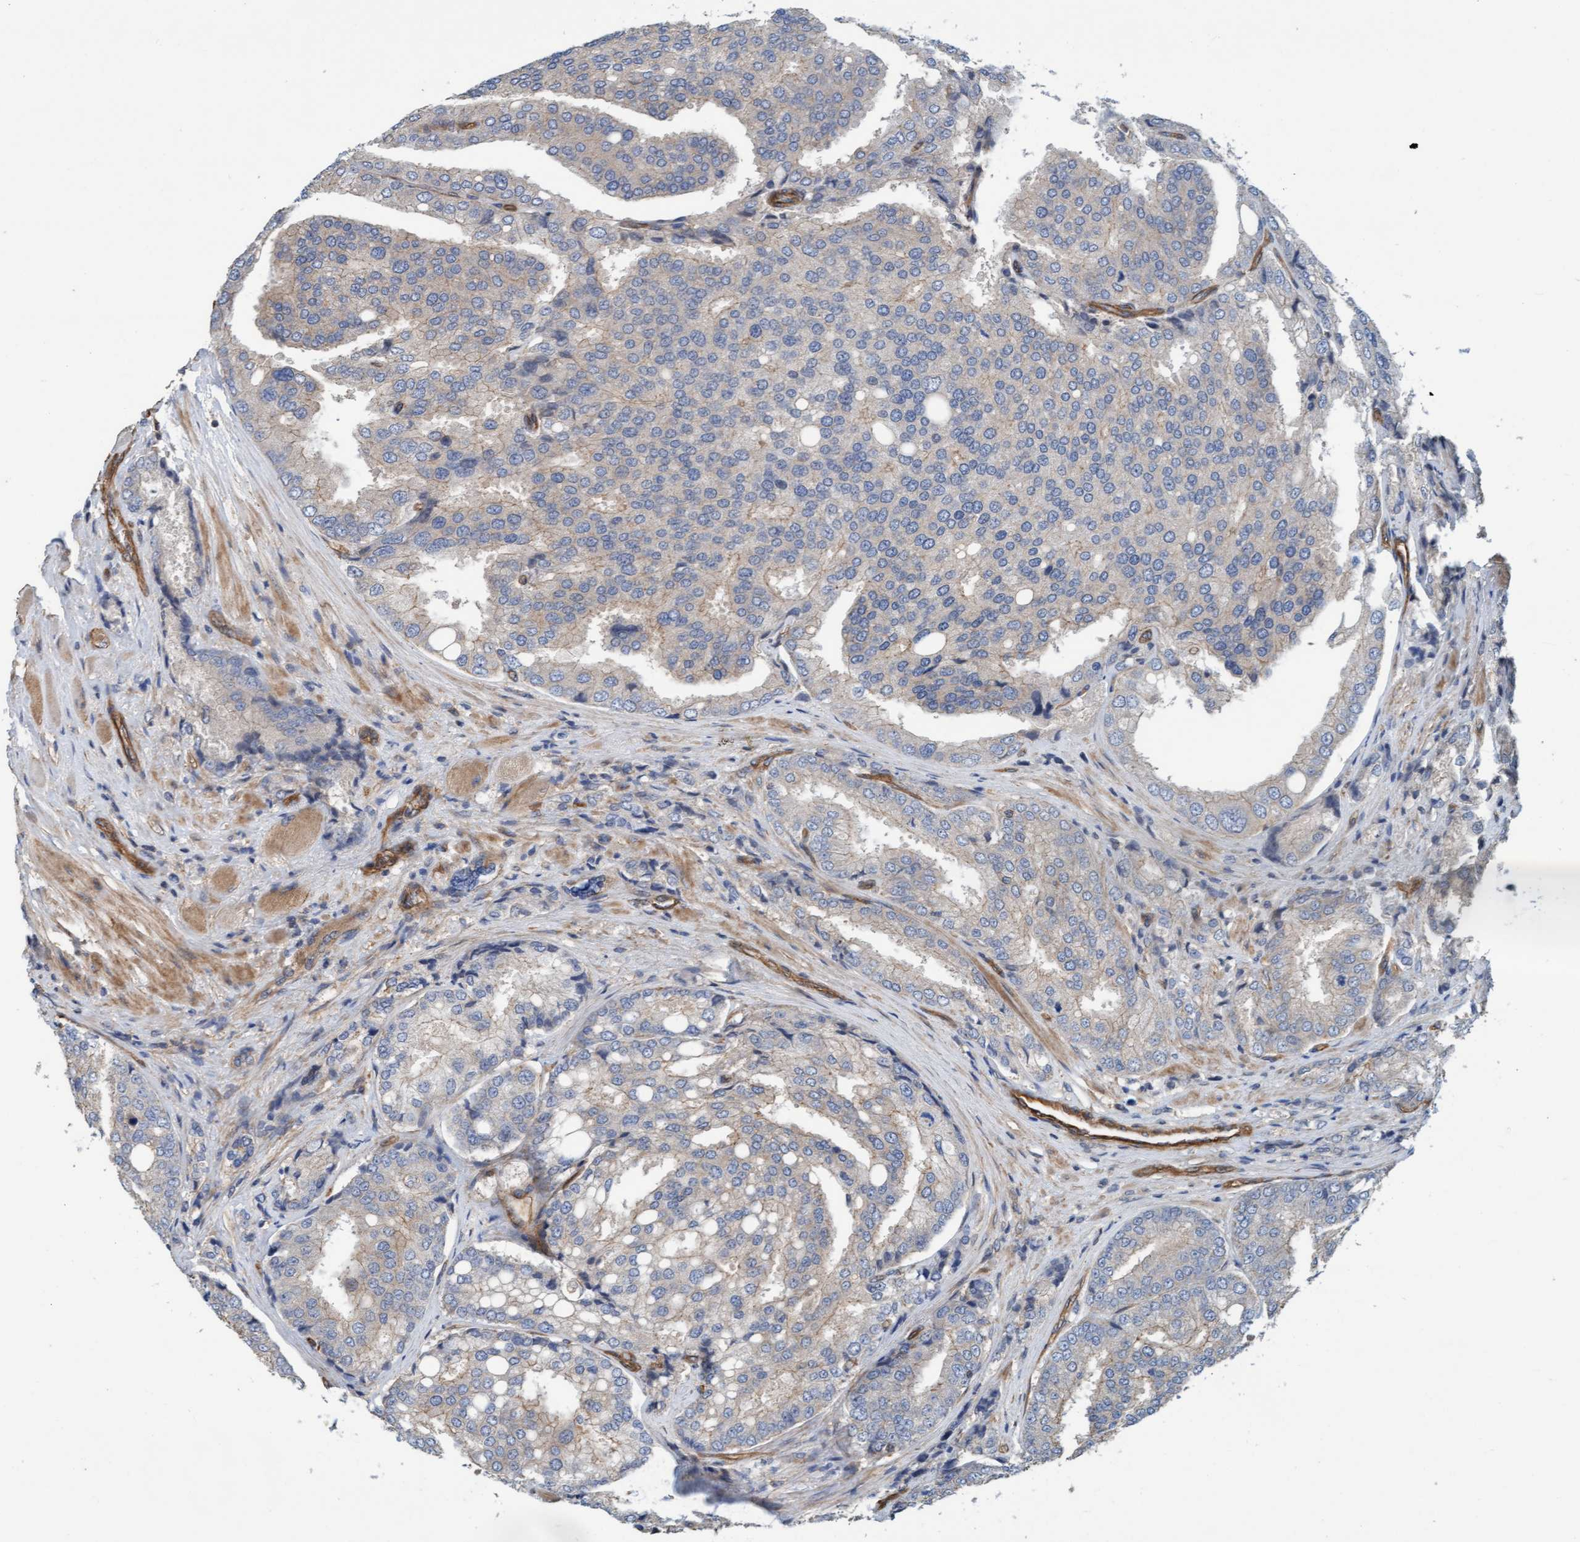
{"staining": {"intensity": "negative", "quantity": "none", "location": "none"}, "tissue": "prostate cancer", "cell_type": "Tumor cells", "image_type": "cancer", "snomed": [{"axis": "morphology", "description": "Adenocarcinoma, High grade"}, {"axis": "topography", "description": "Prostate"}], "caption": "Tumor cells show no significant positivity in adenocarcinoma (high-grade) (prostate).", "gene": "STXBP4", "patient": {"sex": "male", "age": 50}}